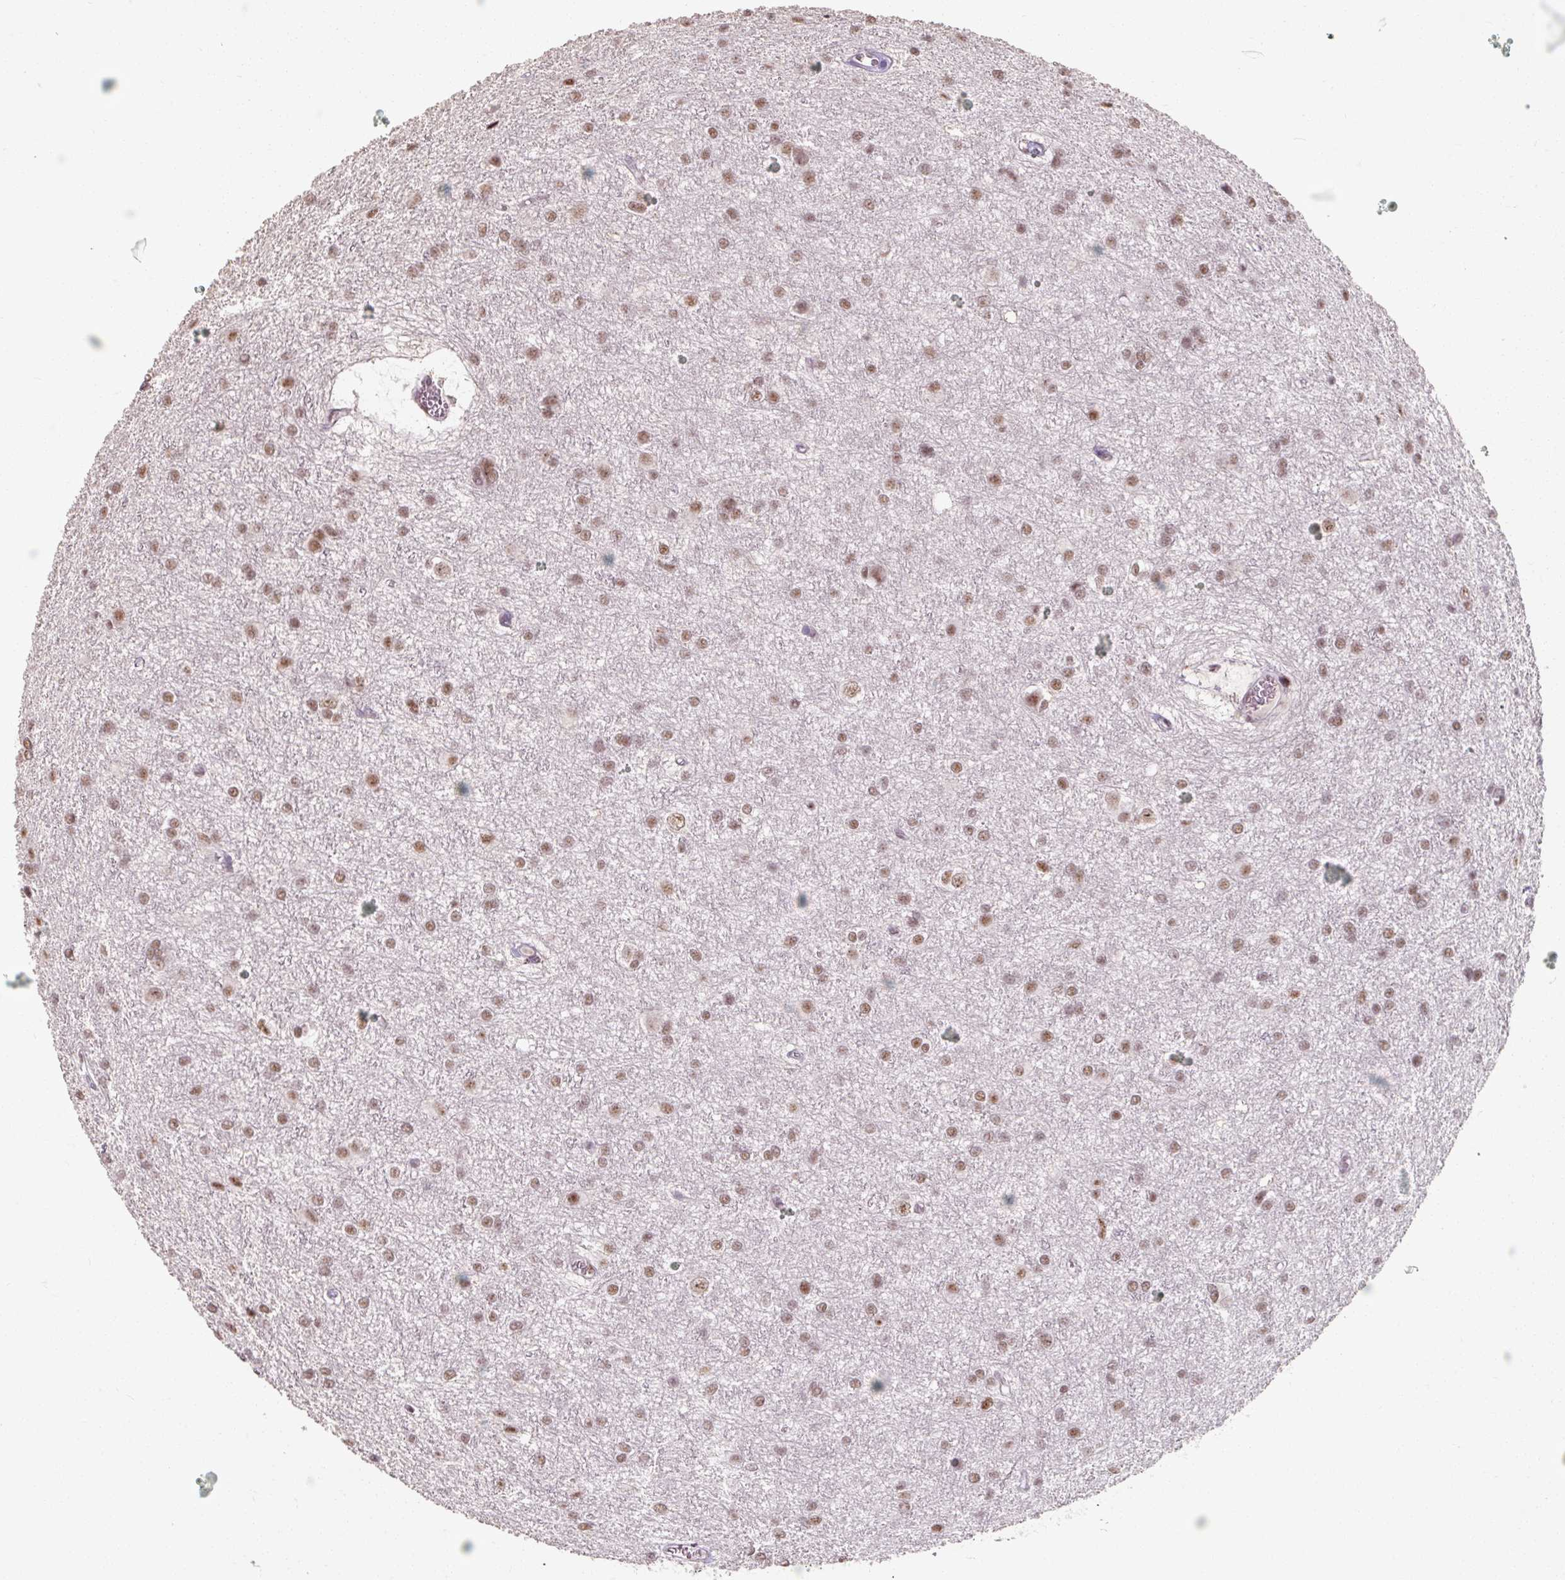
{"staining": {"intensity": "moderate", "quantity": ">75%", "location": "nuclear"}, "tissue": "glioma", "cell_type": "Tumor cells", "image_type": "cancer", "snomed": [{"axis": "morphology", "description": "Glioma, malignant, High grade"}, {"axis": "topography", "description": "Brain"}], "caption": "The micrograph shows immunohistochemical staining of malignant glioma (high-grade). There is moderate nuclear staining is appreciated in approximately >75% of tumor cells. Using DAB (3,3'-diaminobenzidine) (brown) and hematoxylin (blue) stains, captured at high magnification using brightfield microscopy.", "gene": "ZFTRAF1", "patient": {"sex": "female", "age": 50}}